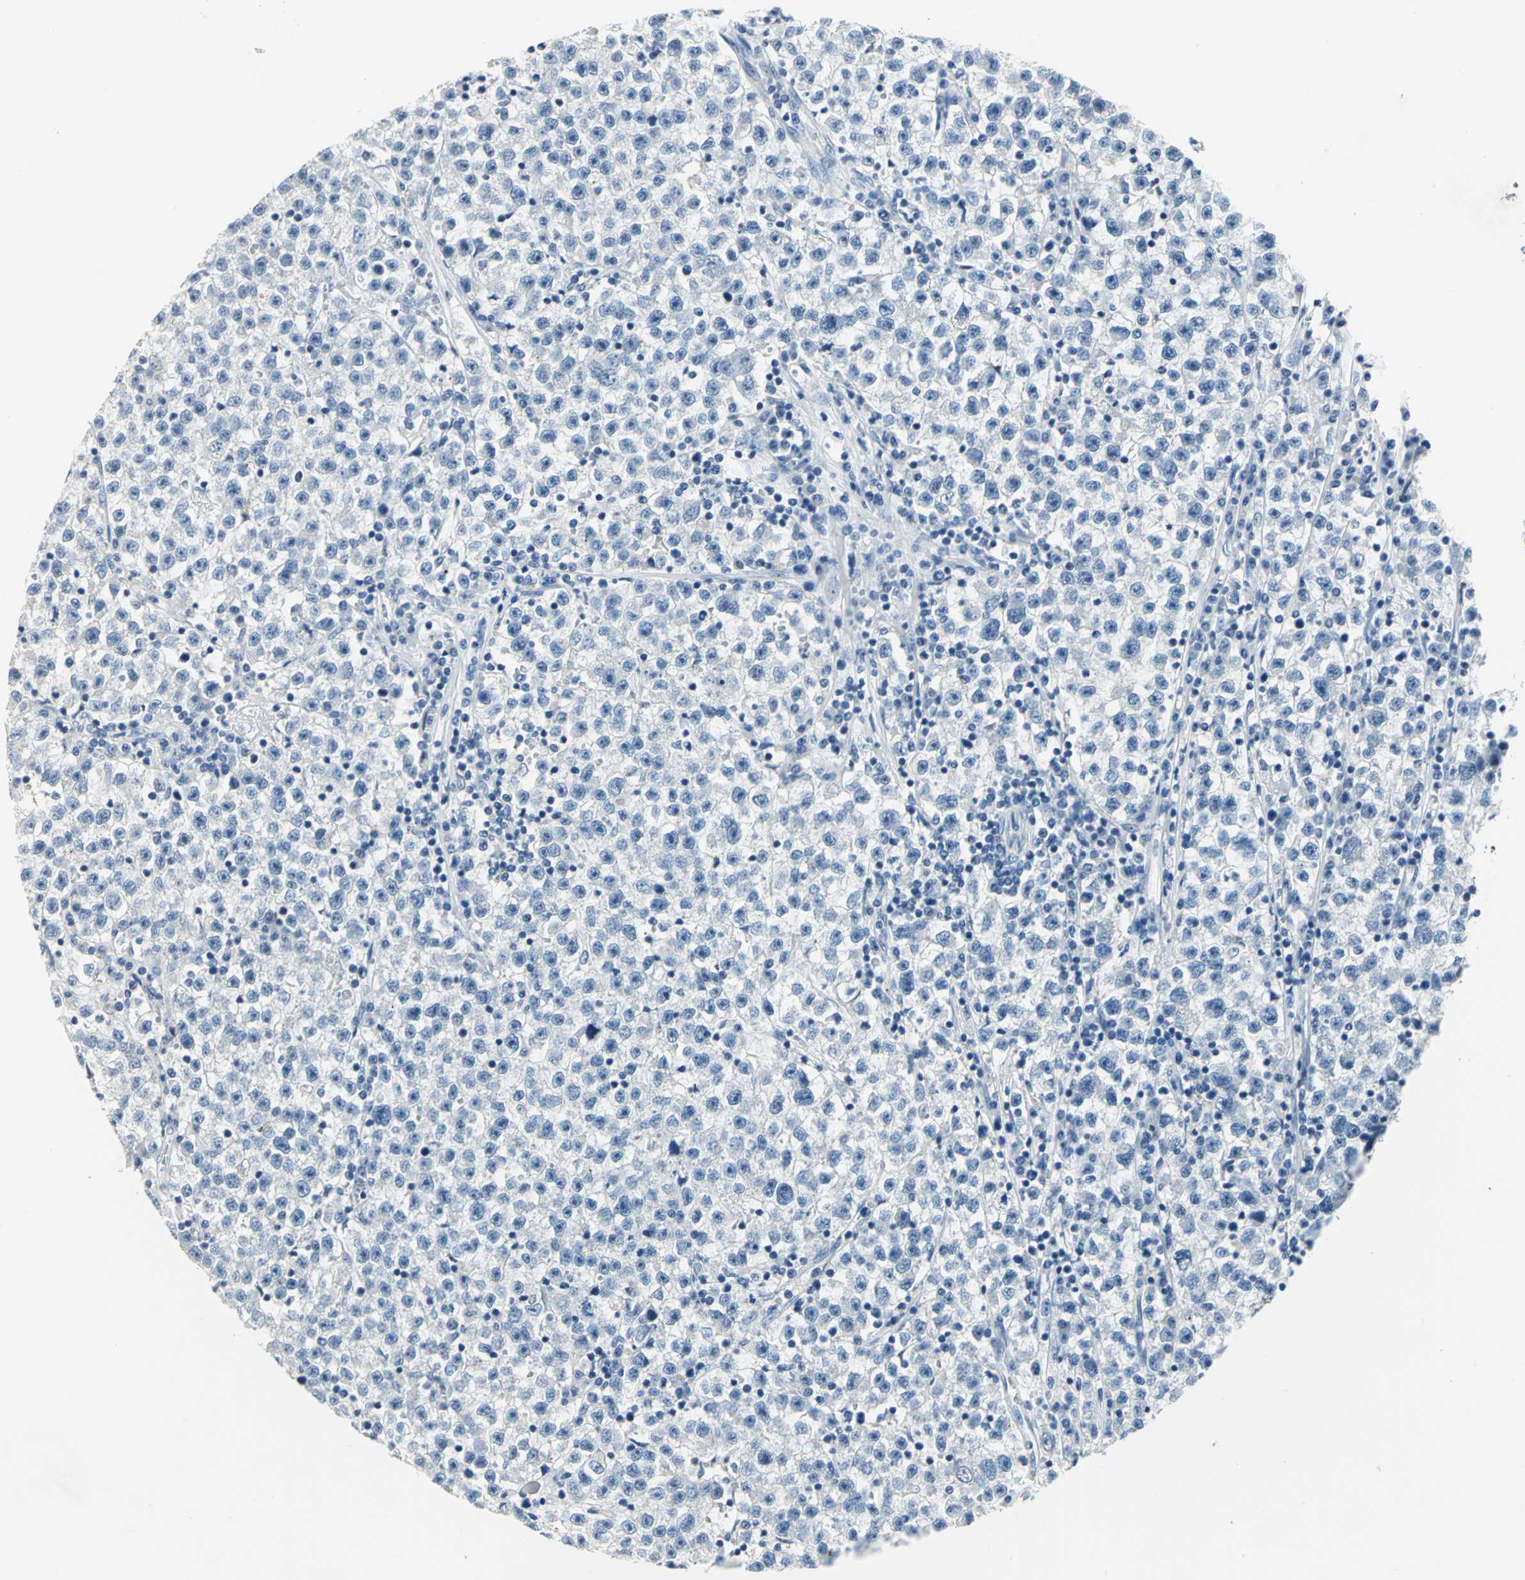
{"staining": {"intensity": "negative", "quantity": "none", "location": "none"}, "tissue": "testis cancer", "cell_type": "Tumor cells", "image_type": "cancer", "snomed": [{"axis": "morphology", "description": "Seminoma, NOS"}, {"axis": "topography", "description": "Testis"}], "caption": "Immunohistochemistry photomicrograph of human testis cancer (seminoma) stained for a protein (brown), which demonstrates no staining in tumor cells.", "gene": "RAD17", "patient": {"sex": "male", "age": 22}}